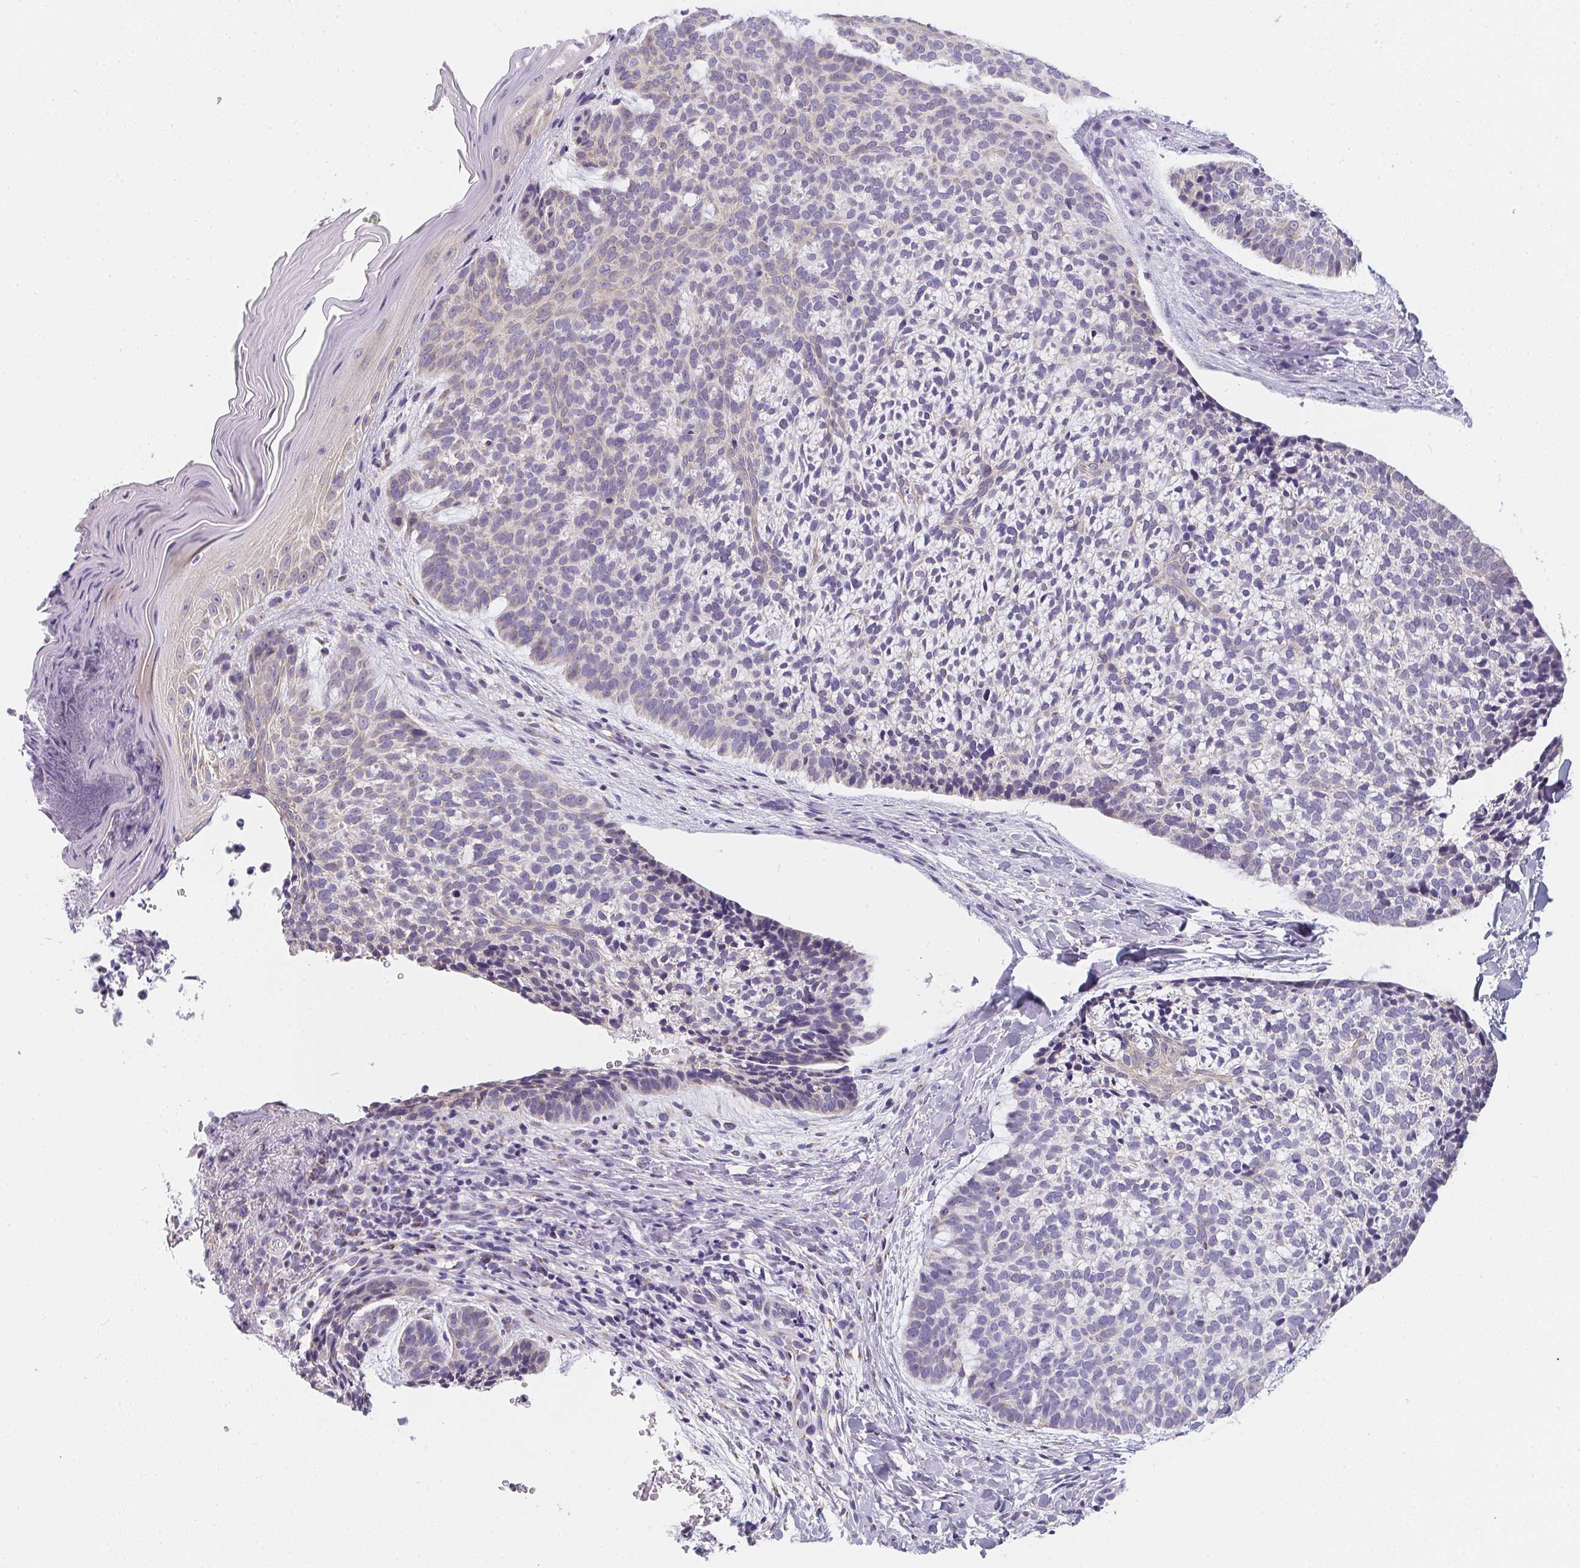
{"staining": {"intensity": "weak", "quantity": "<25%", "location": "cytoplasmic/membranous"}, "tissue": "skin cancer", "cell_type": "Tumor cells", "image_type": "cancer", "snomed": [{"axis": "morphology", "description": "Basal cell carcinoma"}, {"axis": "topography", "description": "Skin"}], "caption": "There is no significant staining in tumor cells of basal cell carcinoma (skin).", "gene": "MAP1A", "patient": {"sex": "male", "age": 64}}